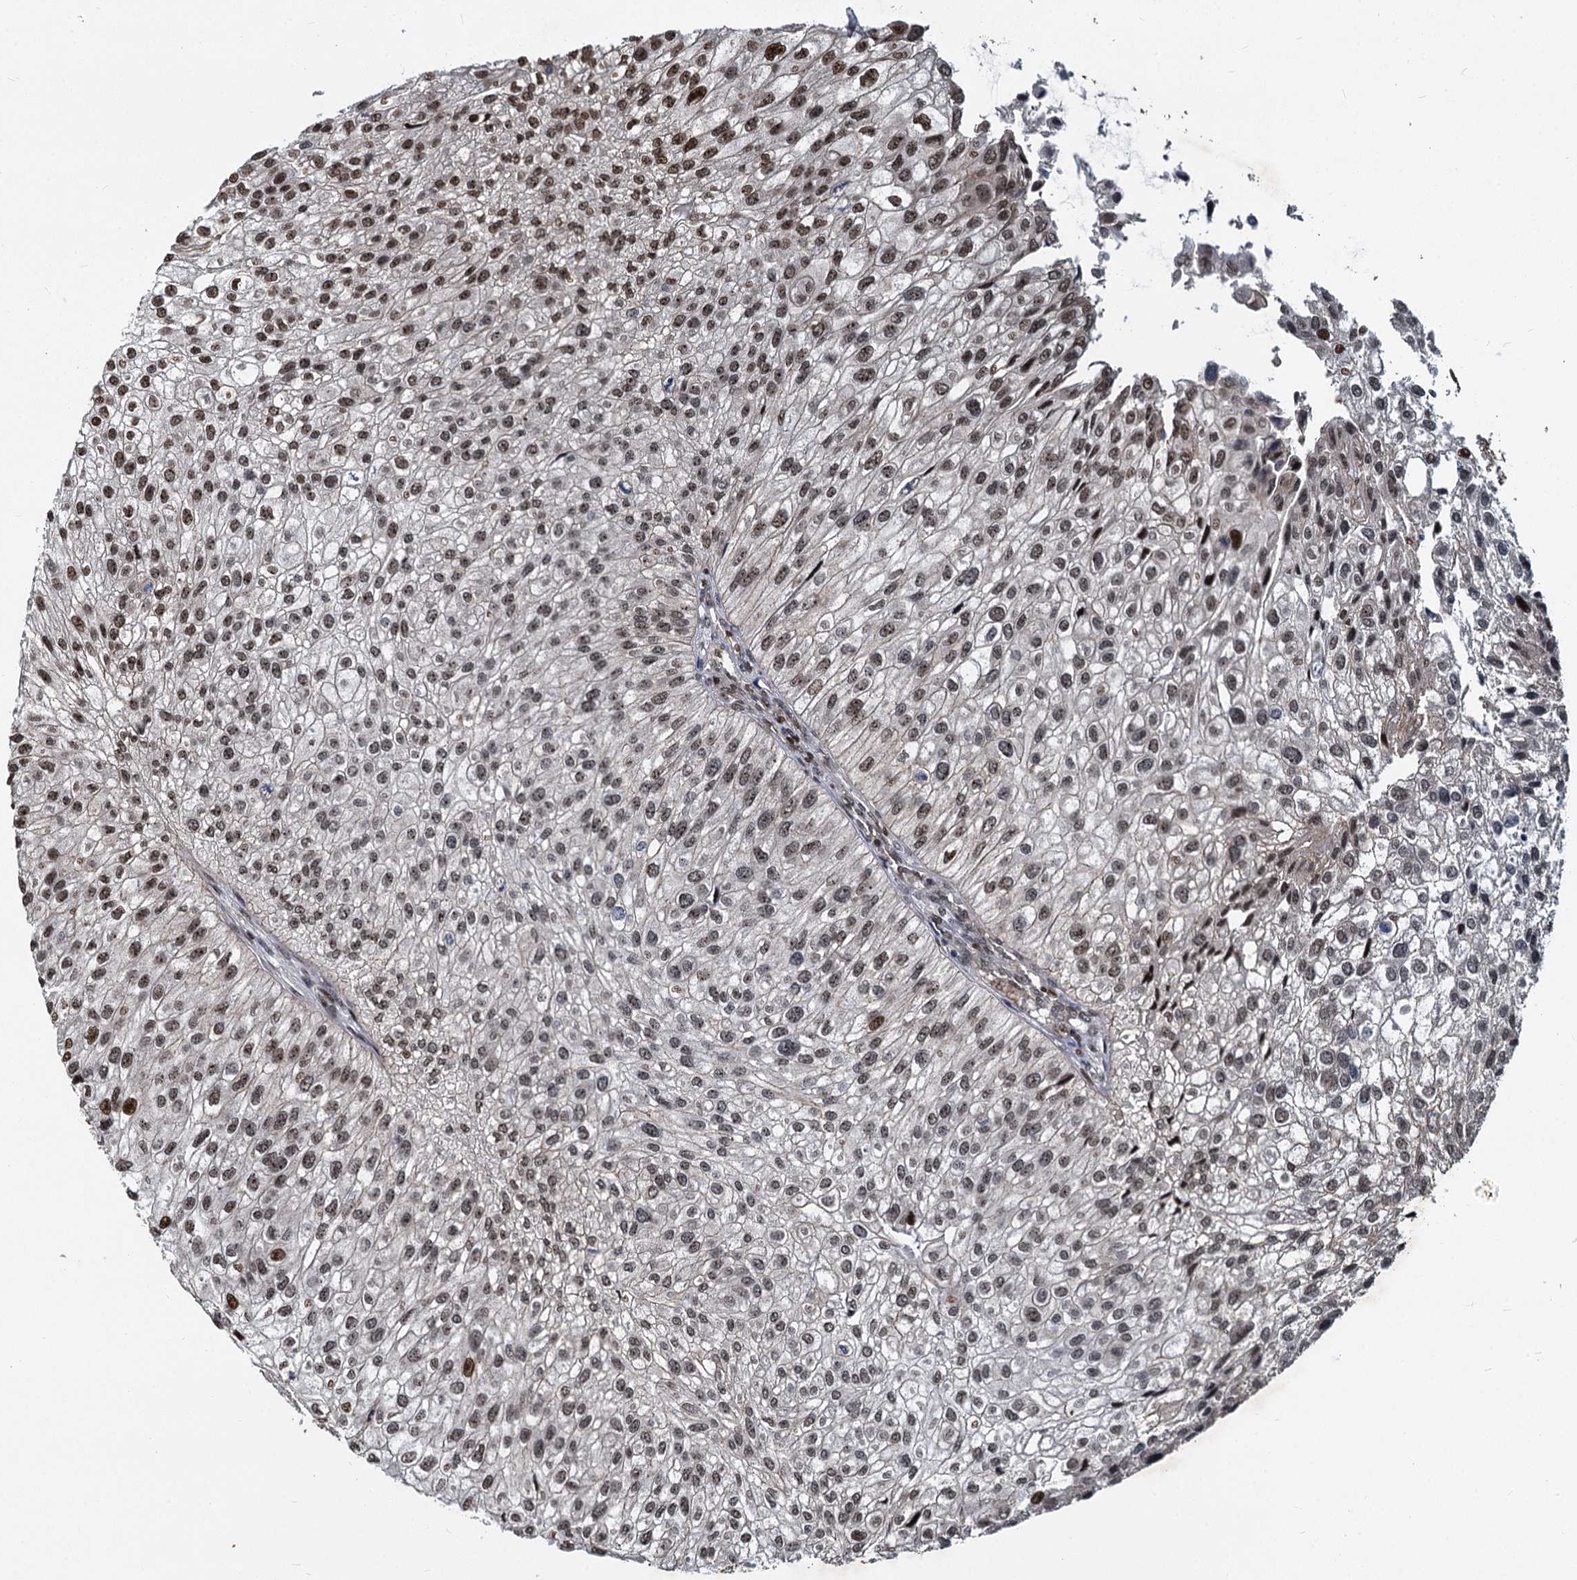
{"staining": {"intensity": "moderate", "quantity": ">75%", "location": "nuclear"}, "tissue": "urothelial cancer", "cell_type": "Tumor cells", "image_type": "cancer", "snomed": [{"axis": "morphology", "description": "Urothelial carcinoma, Low grade"}, {"axis": "topography", "description": "Urinary bladder"}], "caption": "DAB (3,3'-diaminobenzidine) immunohistochemical staining of human urothelial carcinoma (low-grade) shows moderate nuclear protein expression in about >75% of tumor cells. The staining was performed using DAB (3,3'-diaminobenzidine) to visualize the protein expression in brown, while the nuclei were stained in blue with hematoxylin (Magnification: 20x).", "gene": "ANKRD49", "patient": {"sex": "female", "age": 89}}